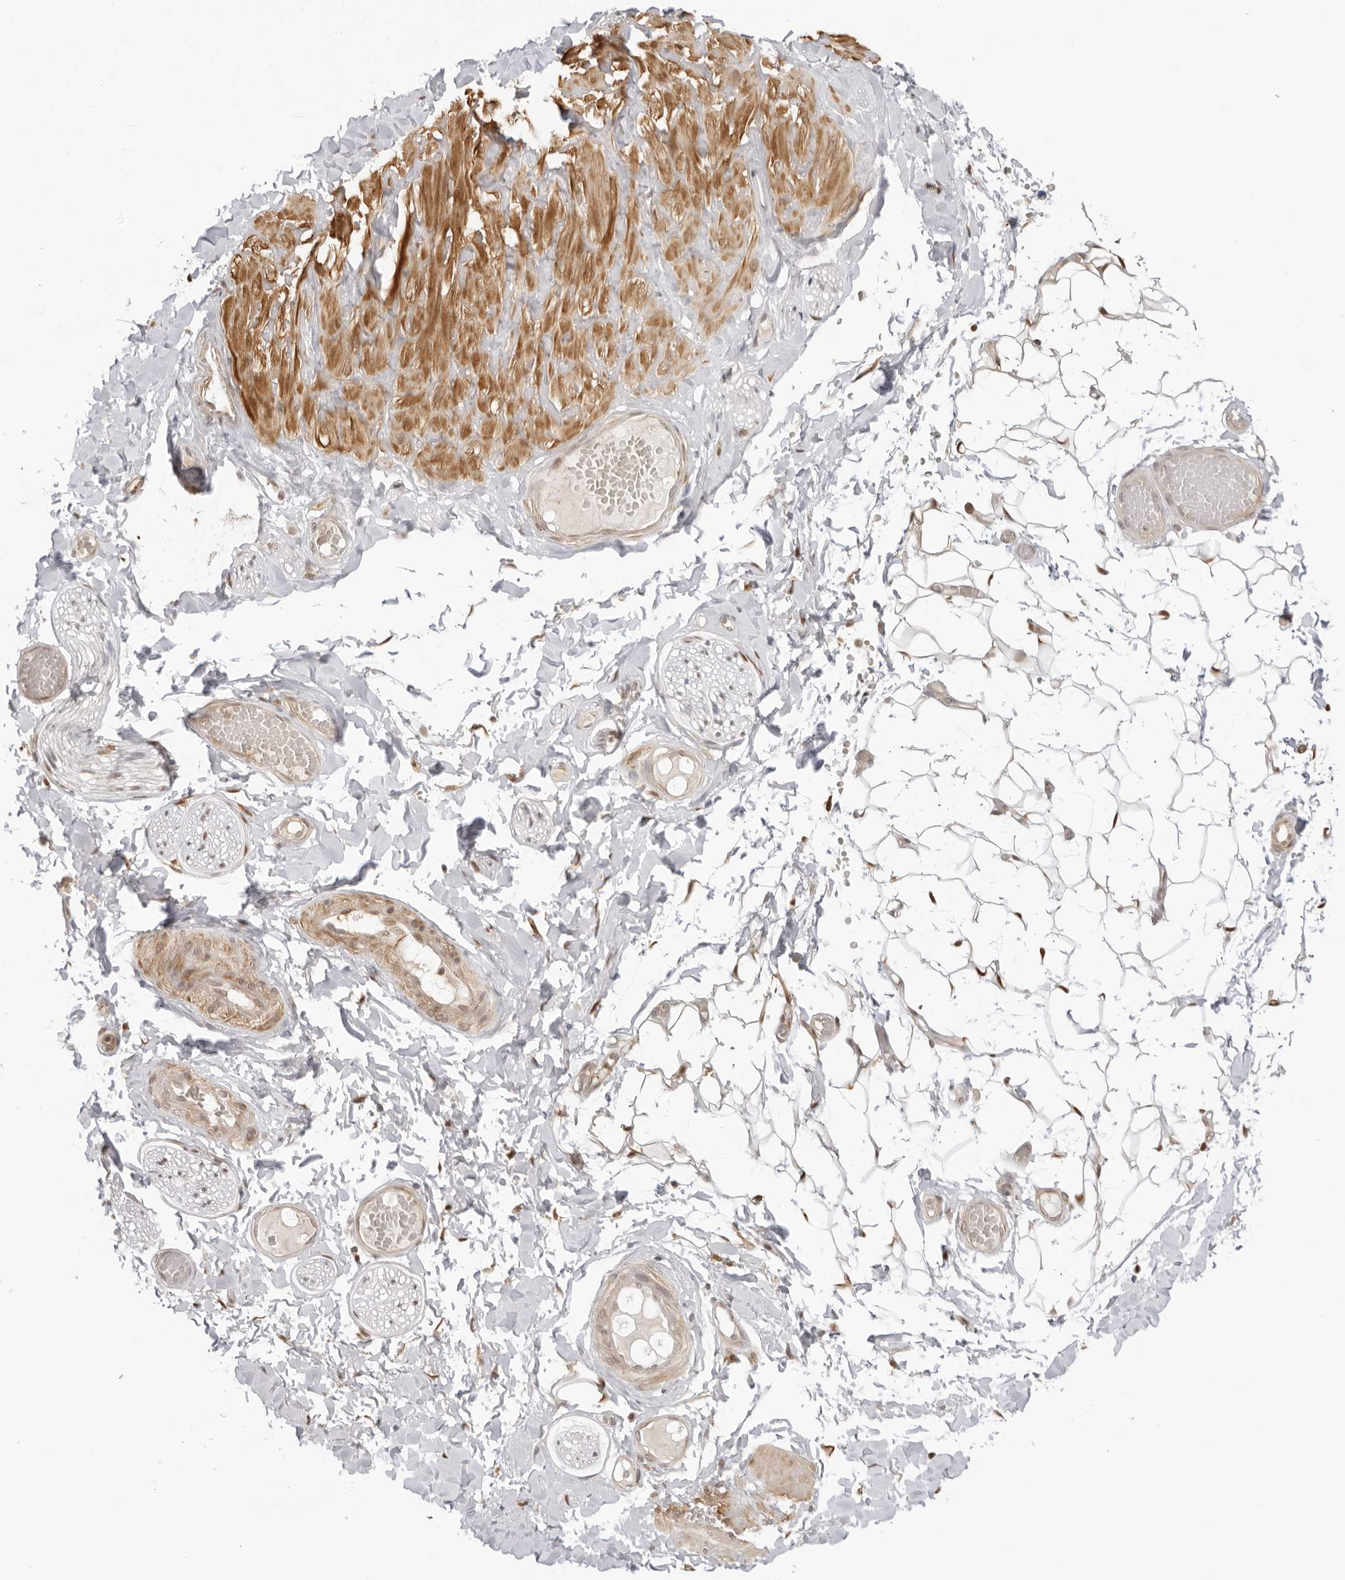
{"staining": {"intensity": "moderate", "quantity": ">75%", "location": "nuclear"}, "tissue": "adipose tissue", "cell_type": "Adipocytes", "image_type": "normal", "snomed": [{"axis": "morphology", "description": "Normal tissue, NOS"}, {"axis": "topography", "description": "Adipose tissue"}, {"axis": "topography", "description": "Vascular tissue"}, {"axis": "topography", "description": "Peripheral nerve tissue"}], "caption": "Immunohistochemical staining of benign adipose tissue shows medium levels of moderate nuclear expression in approximately >75% of adipocytes.", "gene": "RNF146", "patient": {"sex": "male", "age": 25}}